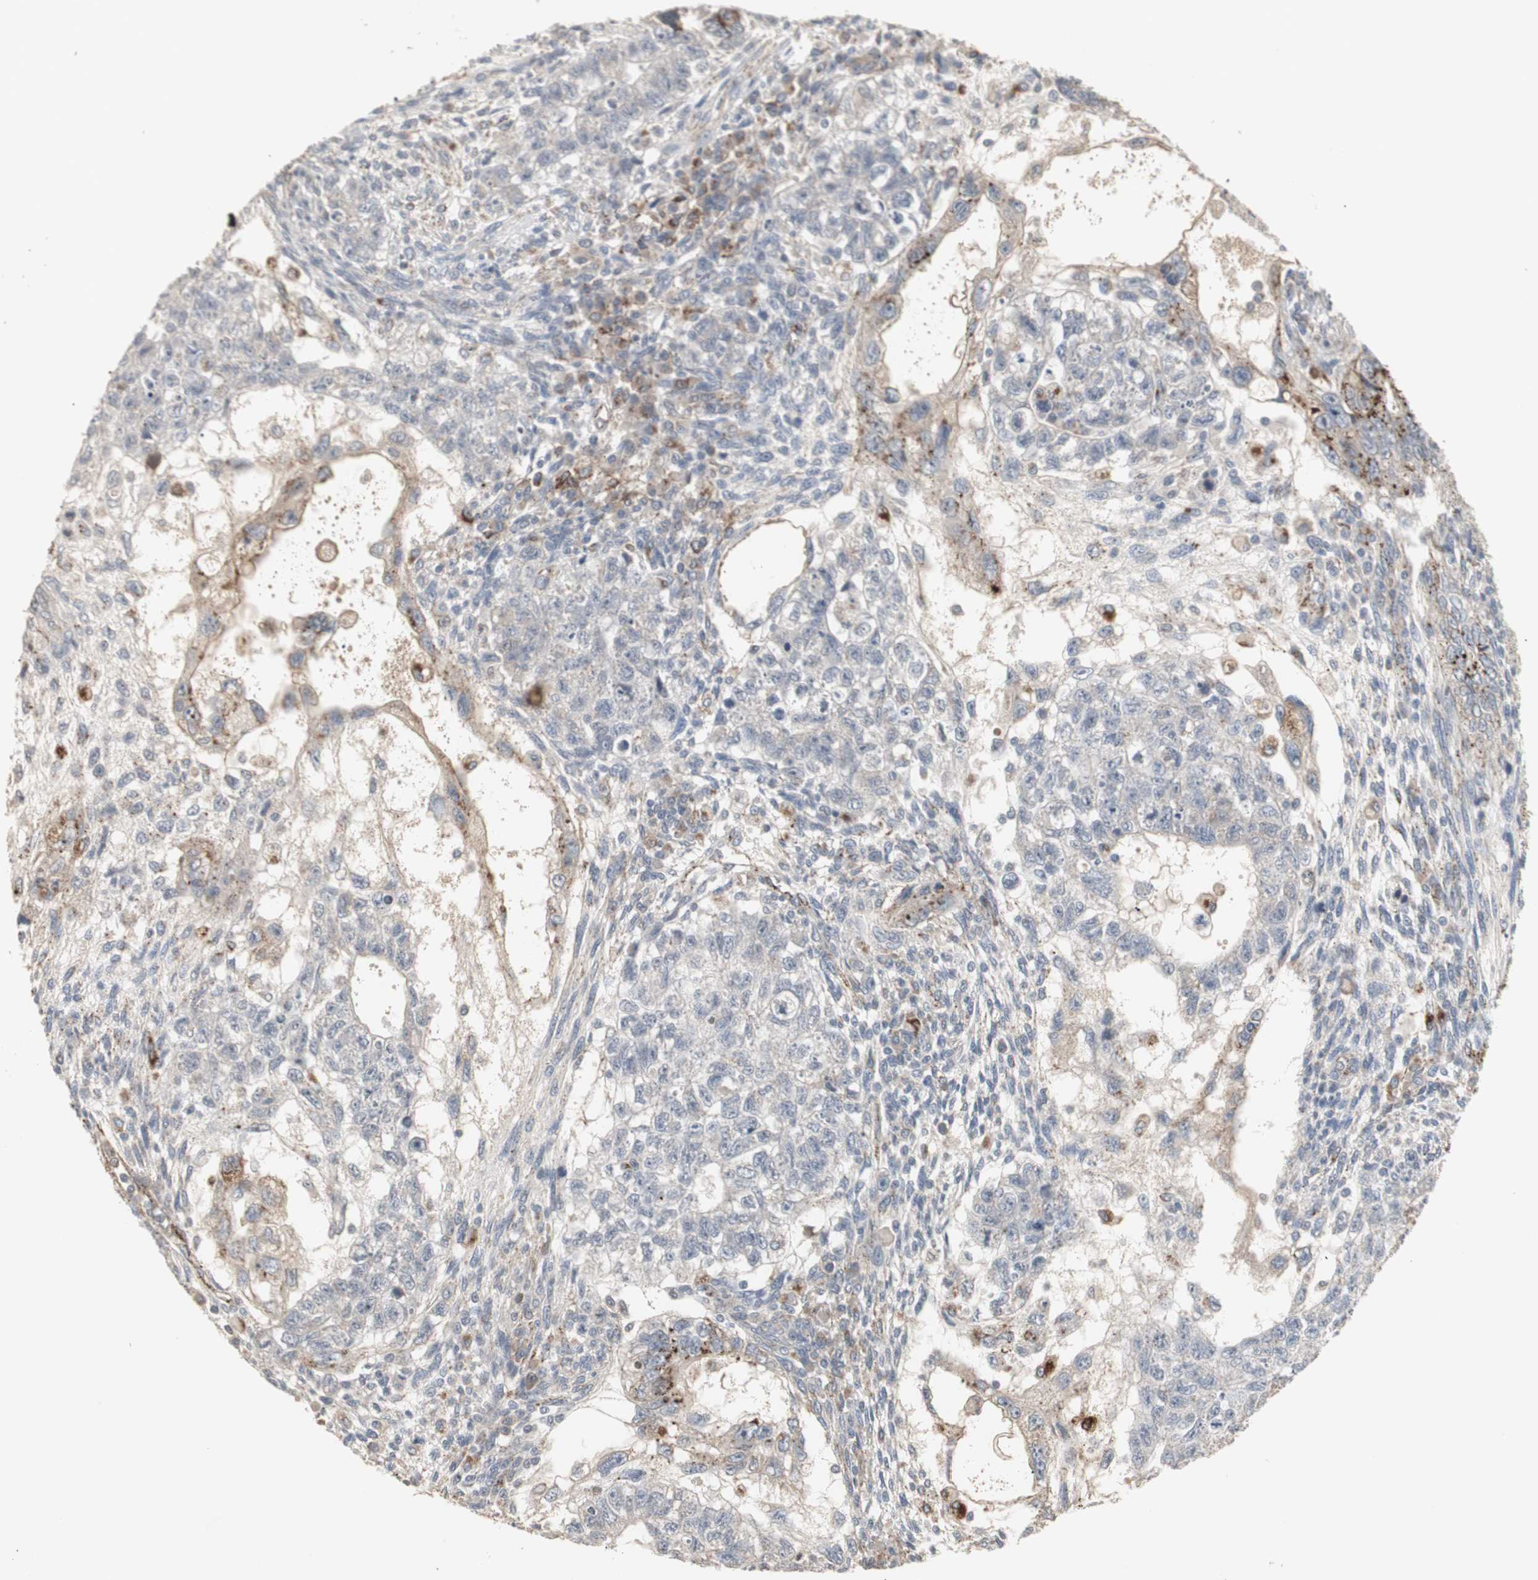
{"staining": {"intensity": "moderate", "quantity": "<25%", "location": "cytoplasmic/membranous"}, "tissue": "testis cancer", "cell_type": "Tumor cells", "image_type": "cancer", "snomed": [{"axis": "morphology", "description": "Normal tissue, NOS"}, {"axis": "morphology", "description": "Carcinoma, Embryonal, NOS"}, {"axis": "topography", "description": "Testis"}], "caption": "Protein positivity by IHC exhibits moderate cytoplasmic/membranous expression in approximately <25% of tumor cells in embryonal carcinoma (testis). Using DAB (3,3'-diaminobenzidine) (brown) and hematoxylin (blue) stains, captured at high magnification using brightfield microscopy.", "gene": "GBA1", "patient": {"sex": "male", "age": 36}}